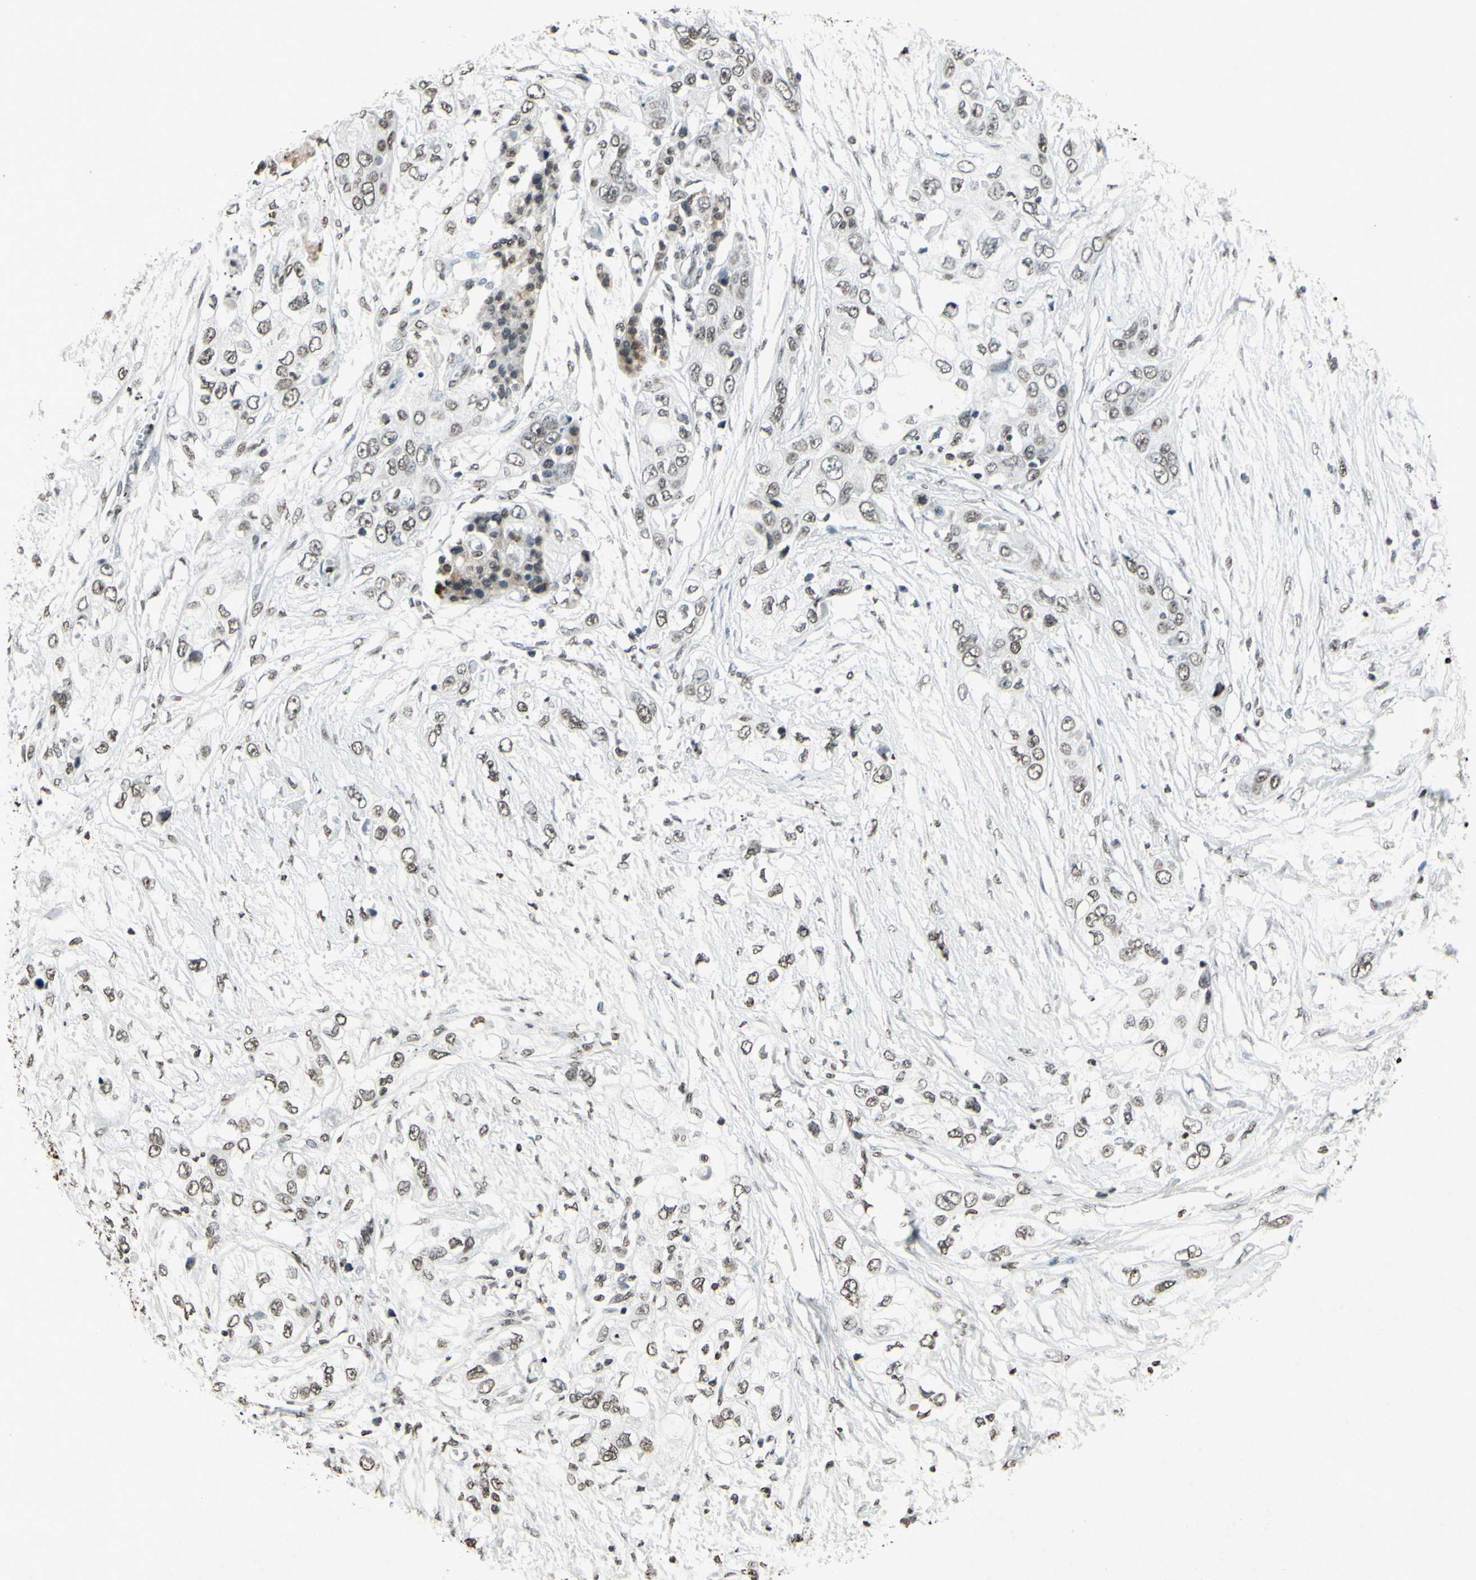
{"staining": {"intensity": "weak", "quantity": "25%-75%", "location": "cytoplasmic/membranous"}, "tissue": "pancreatic cancer", "cell_type": "Tumor cells", "image_type": "cancer", "snomed": [{"axis": "morphology", "description": "Adenocarcinoma, NOS"}, {"axis": "topography", "description": "Pancreas"}], "caption": "Tumor cells demonstrate weak cytoplasmic/membranous staining in about 25%-75% of cells in adenocarcinoma (pancreatic).", "gene": "CD79B", "patient": {"sex": "female", "age": 70}}